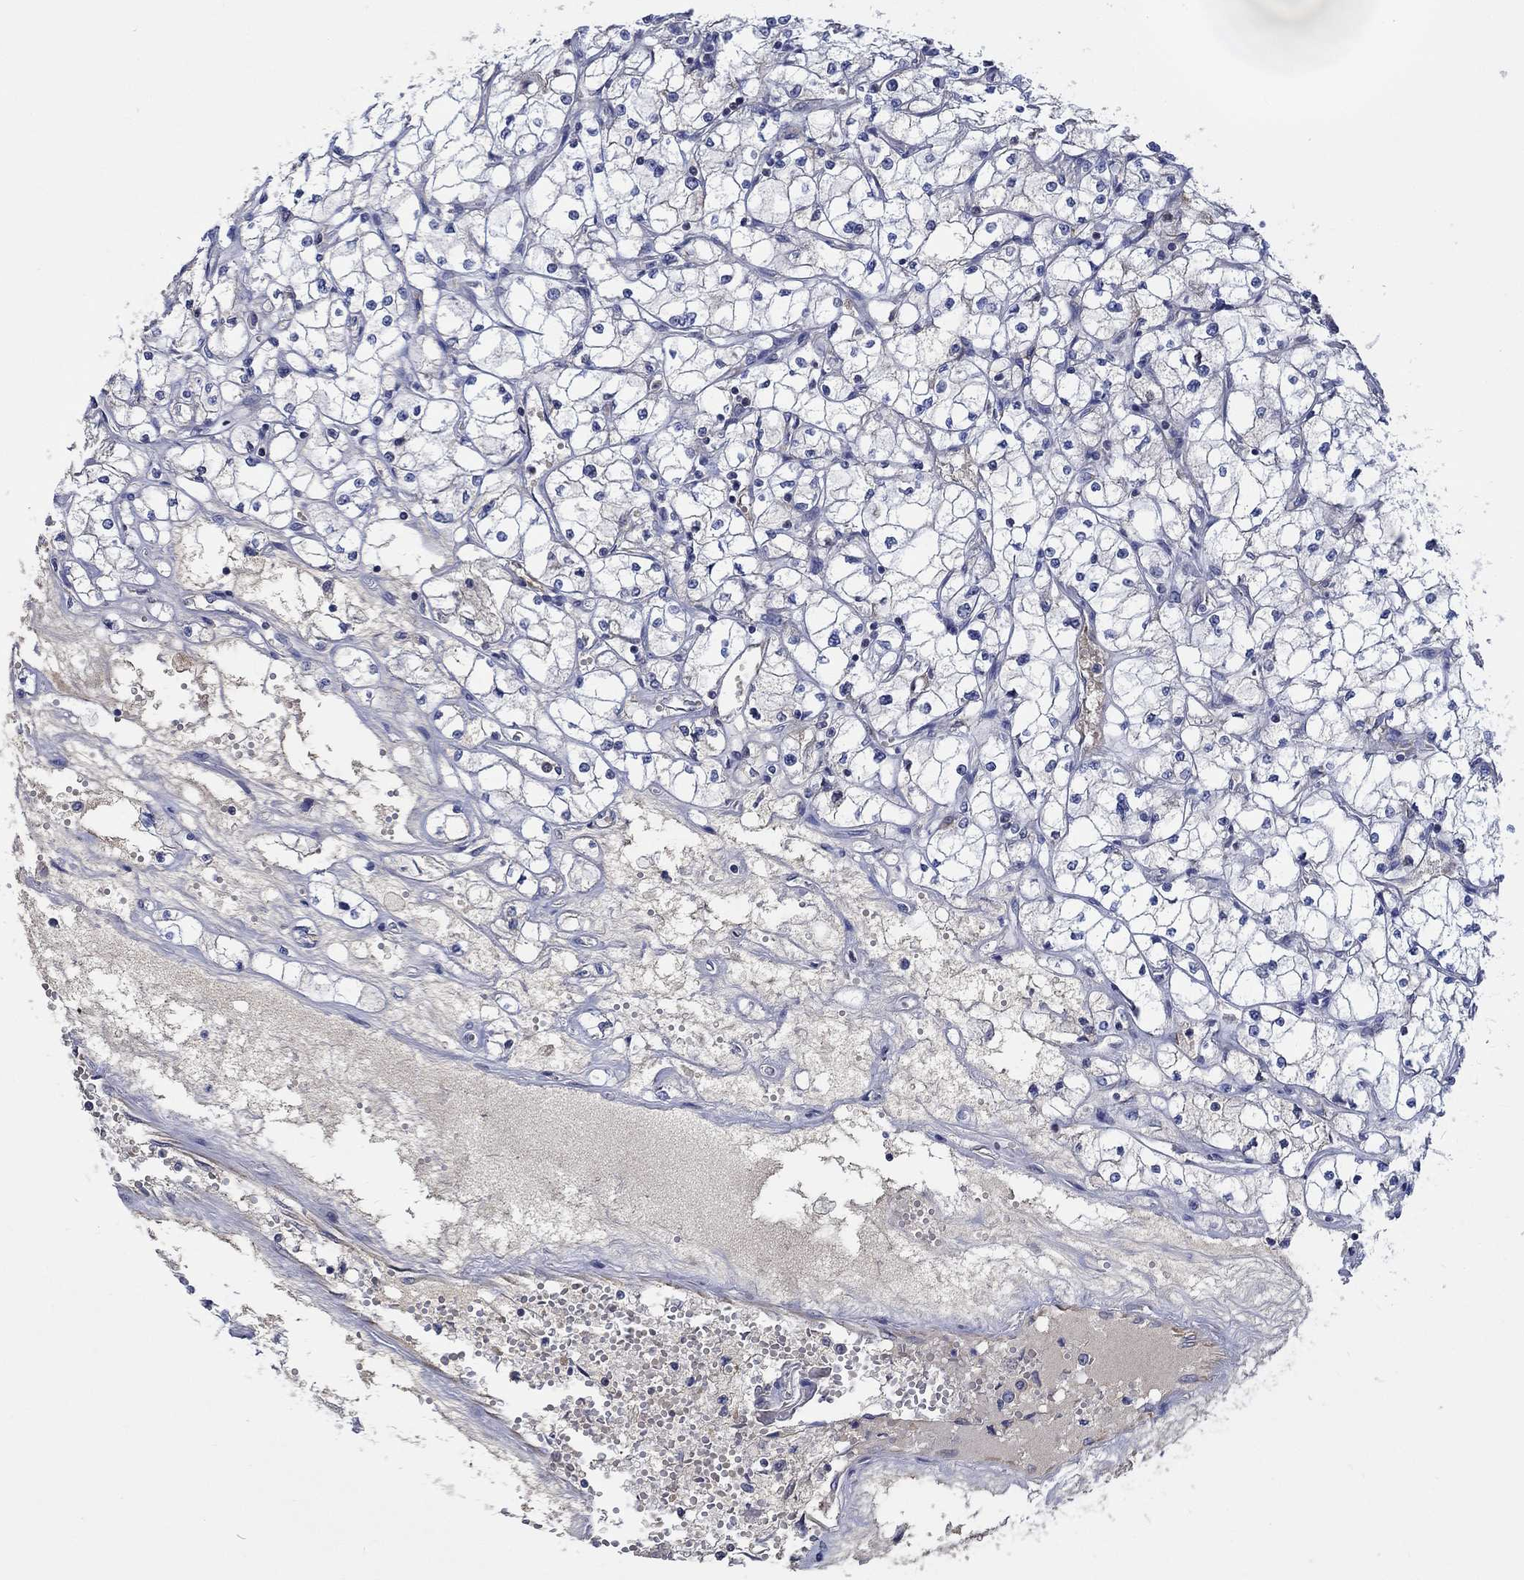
{"staining": {"intensity": "negative", "quantity": "none", "location": "none"}, "tissue": "renal cancer", "cell_type": "Tumor cells", "image_type": "cancer", "snomed": [{"axis": "morphology", "description": "Adenocarcinoma, NOS"}, {"axis": "topography", "description": "Kidney"}], "caption": "The histopathology image demonstrates no significant positivity in tumor cells of renal cancer.", "gene": "WASF1", "patient": {"sex": "male", "age": 67}}